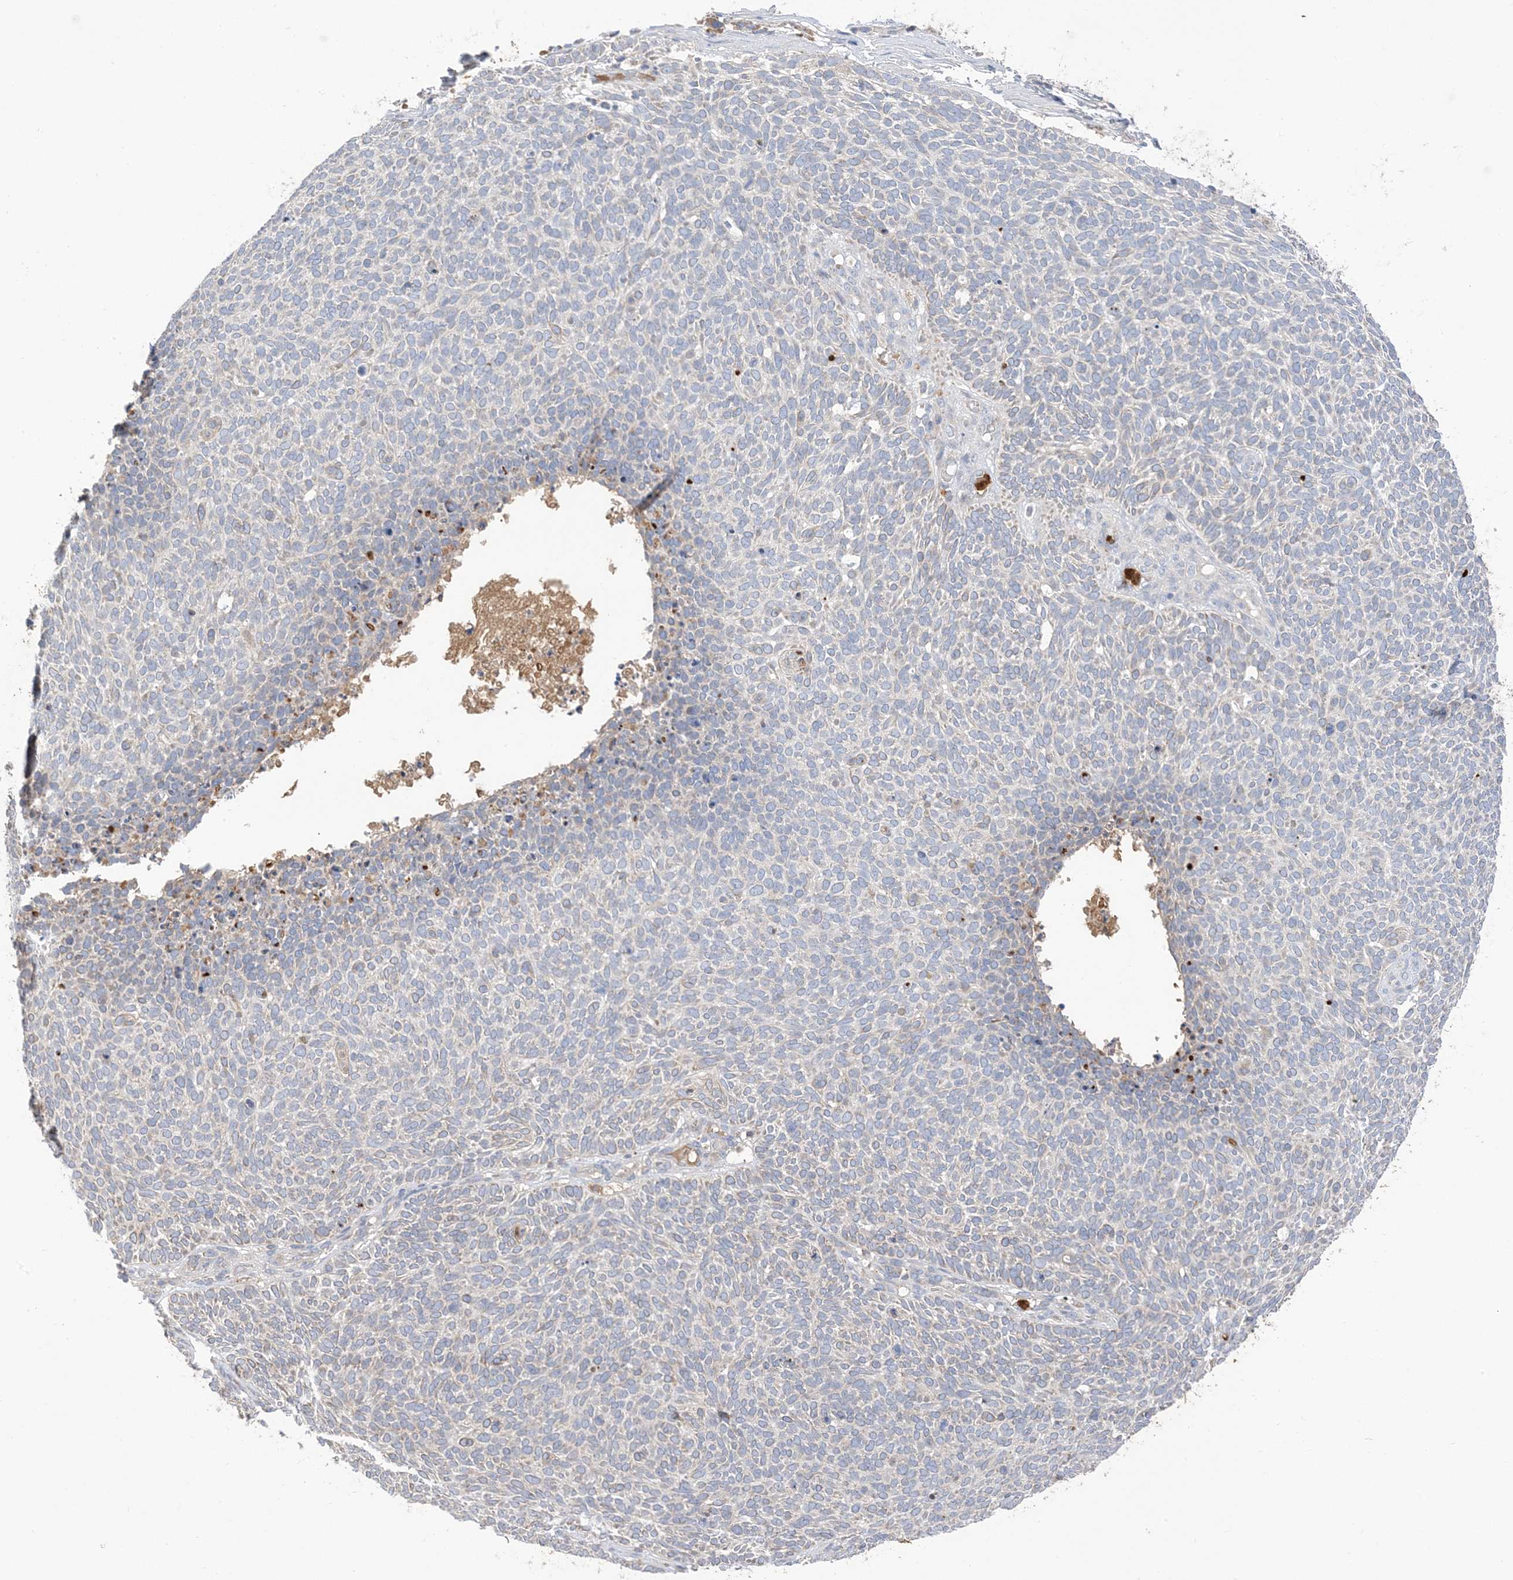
{"staining": {"intensity": "negative", "quantity": "none", "location": "none"}, "tissue": "skin cancer", "cell_type": "Tumor cells", "image_type": "cancer", "snomed": [{"axis": "morphology", "description": "Squamous cell carcinoma, NOS"}, {"axis": "topography", "description": "Skin"}], "caption": "High power microscopy histopathology image of an IHC micrograph of skin cancer (squamous cell carcinoma), revealing no significant expression in tumor cells.", "gene": "DPP9", "patient": {"sex": "female", "age": 90}}